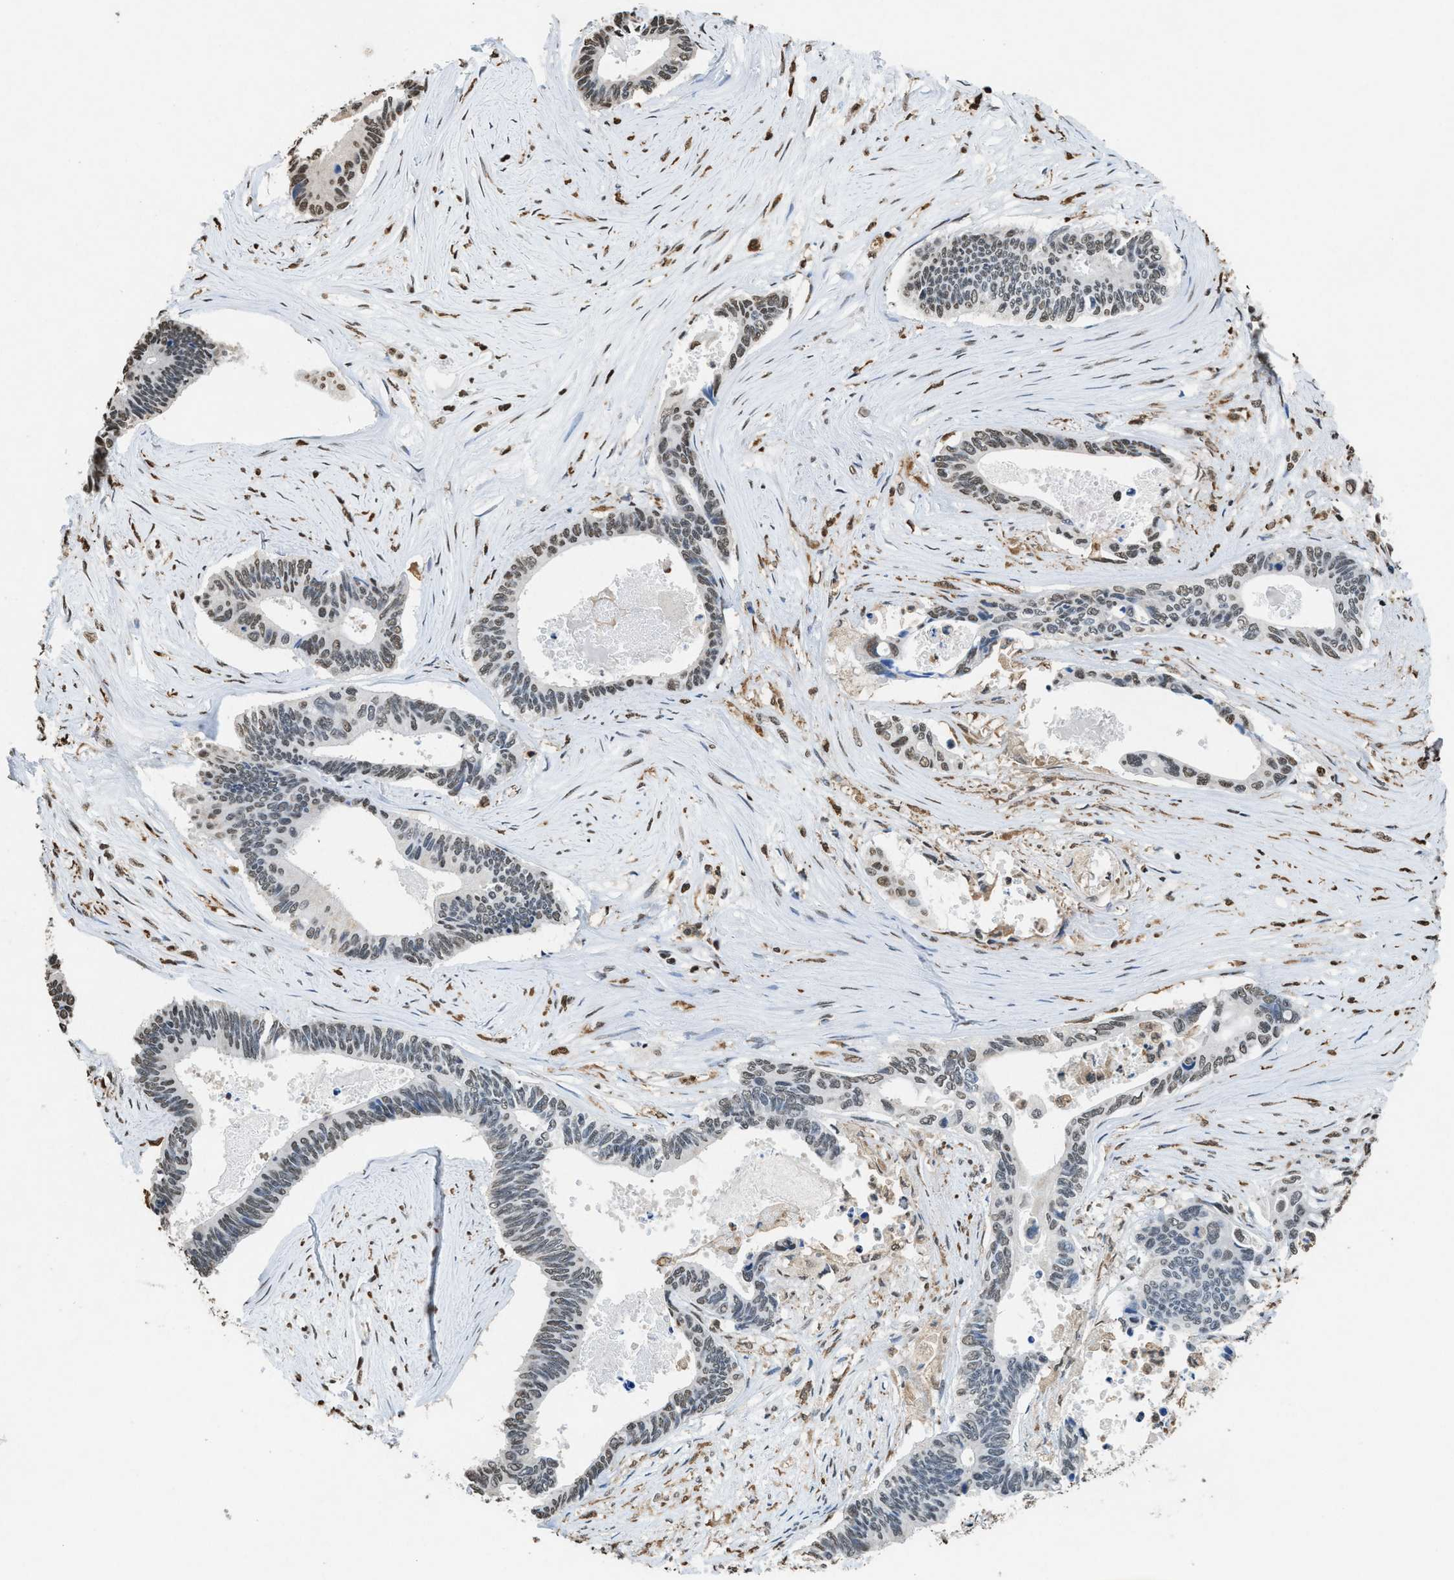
{"staining": {"intensity": "weak", "quantity": "25%-75%", "location": "nuclear"}, "tissue": "pancreatic cancer", "cell_type": "Tumor cells", "image_type": "cancer", "snomed": [{"axis": "morphology", "description": "Adenocarcinoma, NOS"}, {"axis": "topography", "description": "Pancreas"}], "caption": "Adenocarcinoma (pancreatic) stained with a brown dye reveals weak nuclear positive staining in about 25%-75% of tumor cells.", "gene": "NUP88", "patient": {"sex": "female", "age": 70}}